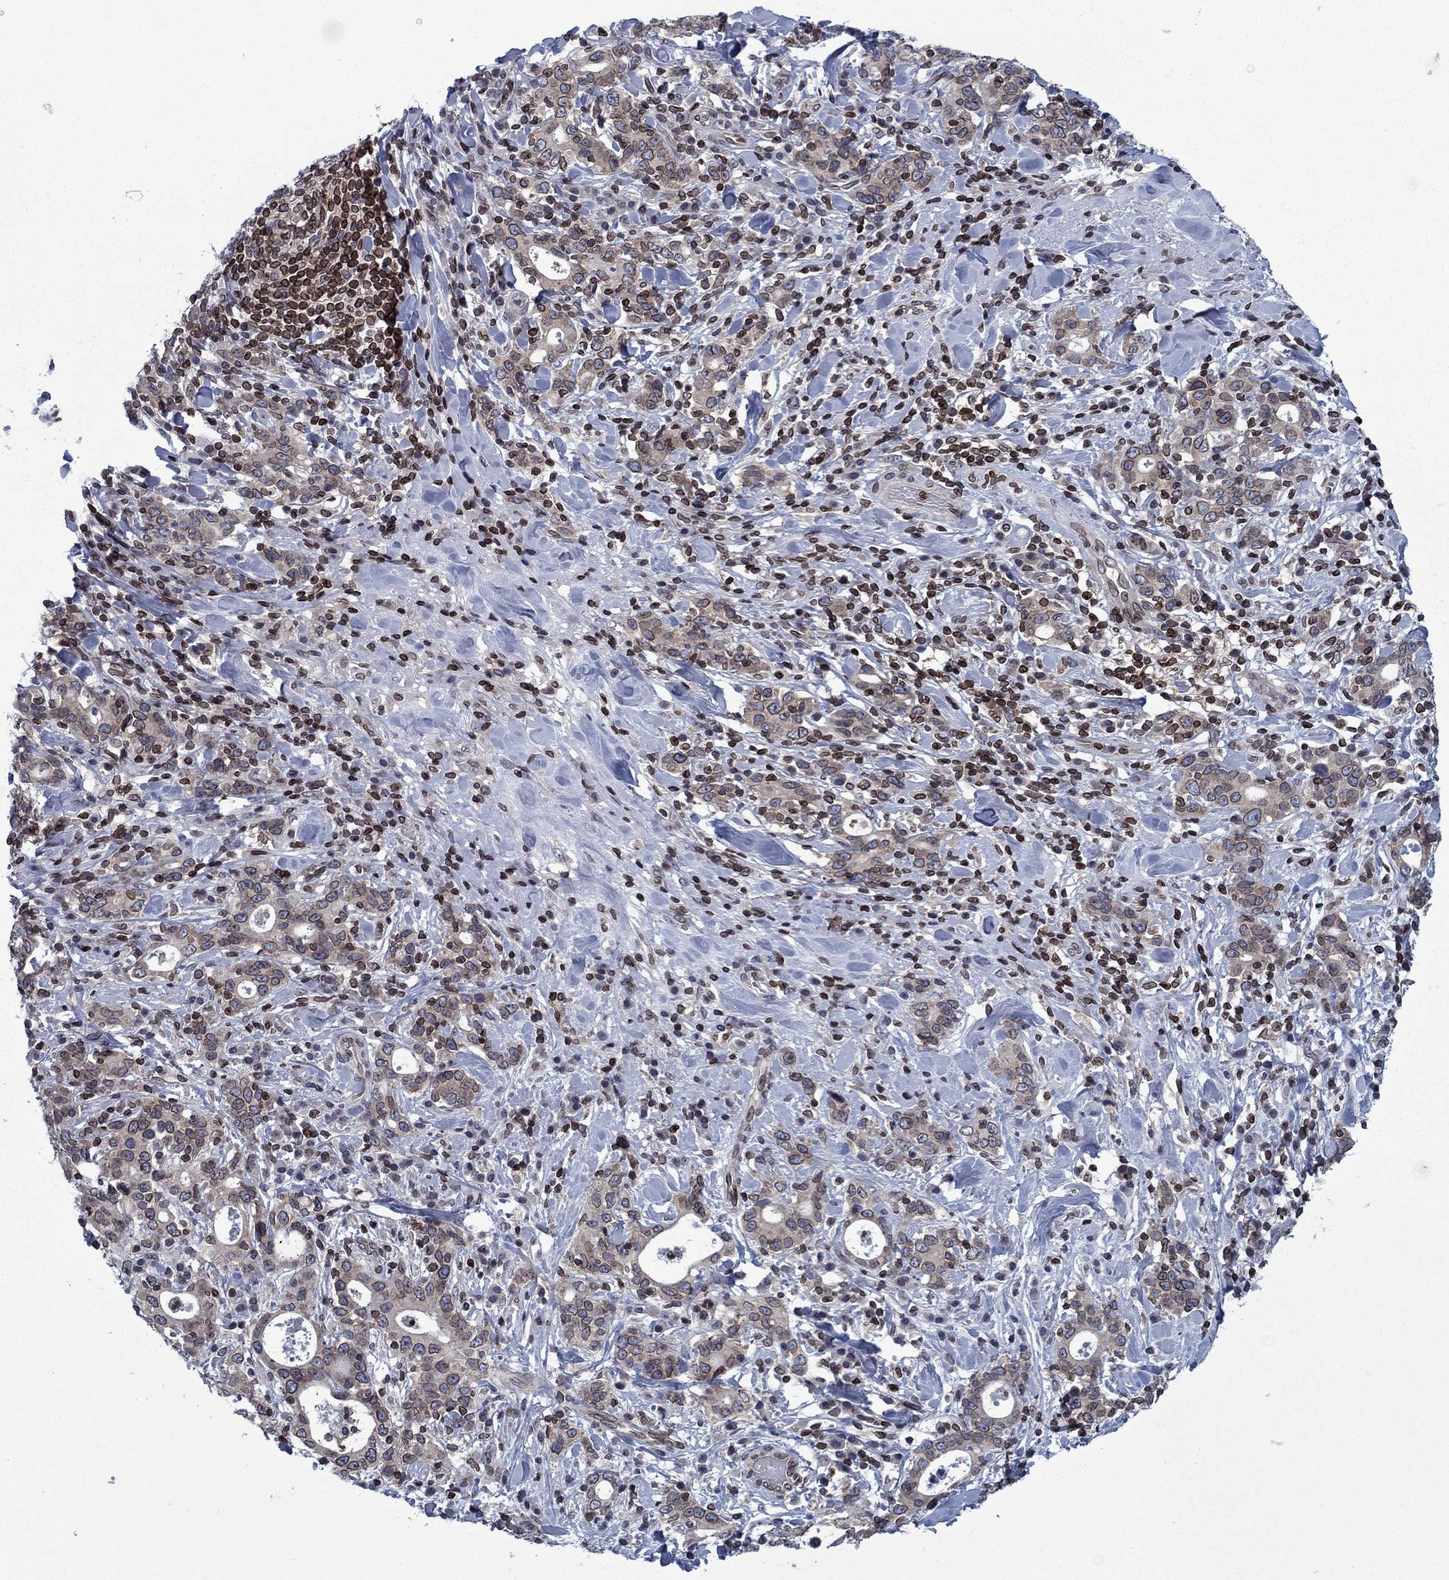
{"staining": {"intensity": "moderate", "quantity": "25%-75%", "location": "cytoplasmic/membranous,nuclear"}, "tissue": "stomach cancer", "cell_type": "Tumor cells", "image_type": "cancer", "snomed": [{"axis": "morphology", "description": "Adenocarcinoma, NOS"}, {"axis": "topography", "description": "Stomach"}], "caption": "Immunohistochemistry (IHC) of stomach cancer (adenocarcinoma) displays medium levels of moderate cytoplasmic/membranous and nuclear expression in approximately 25%-75% of tumor cells.", "gene": "SLA", "patient": {"sex": "male", "age": 79}}